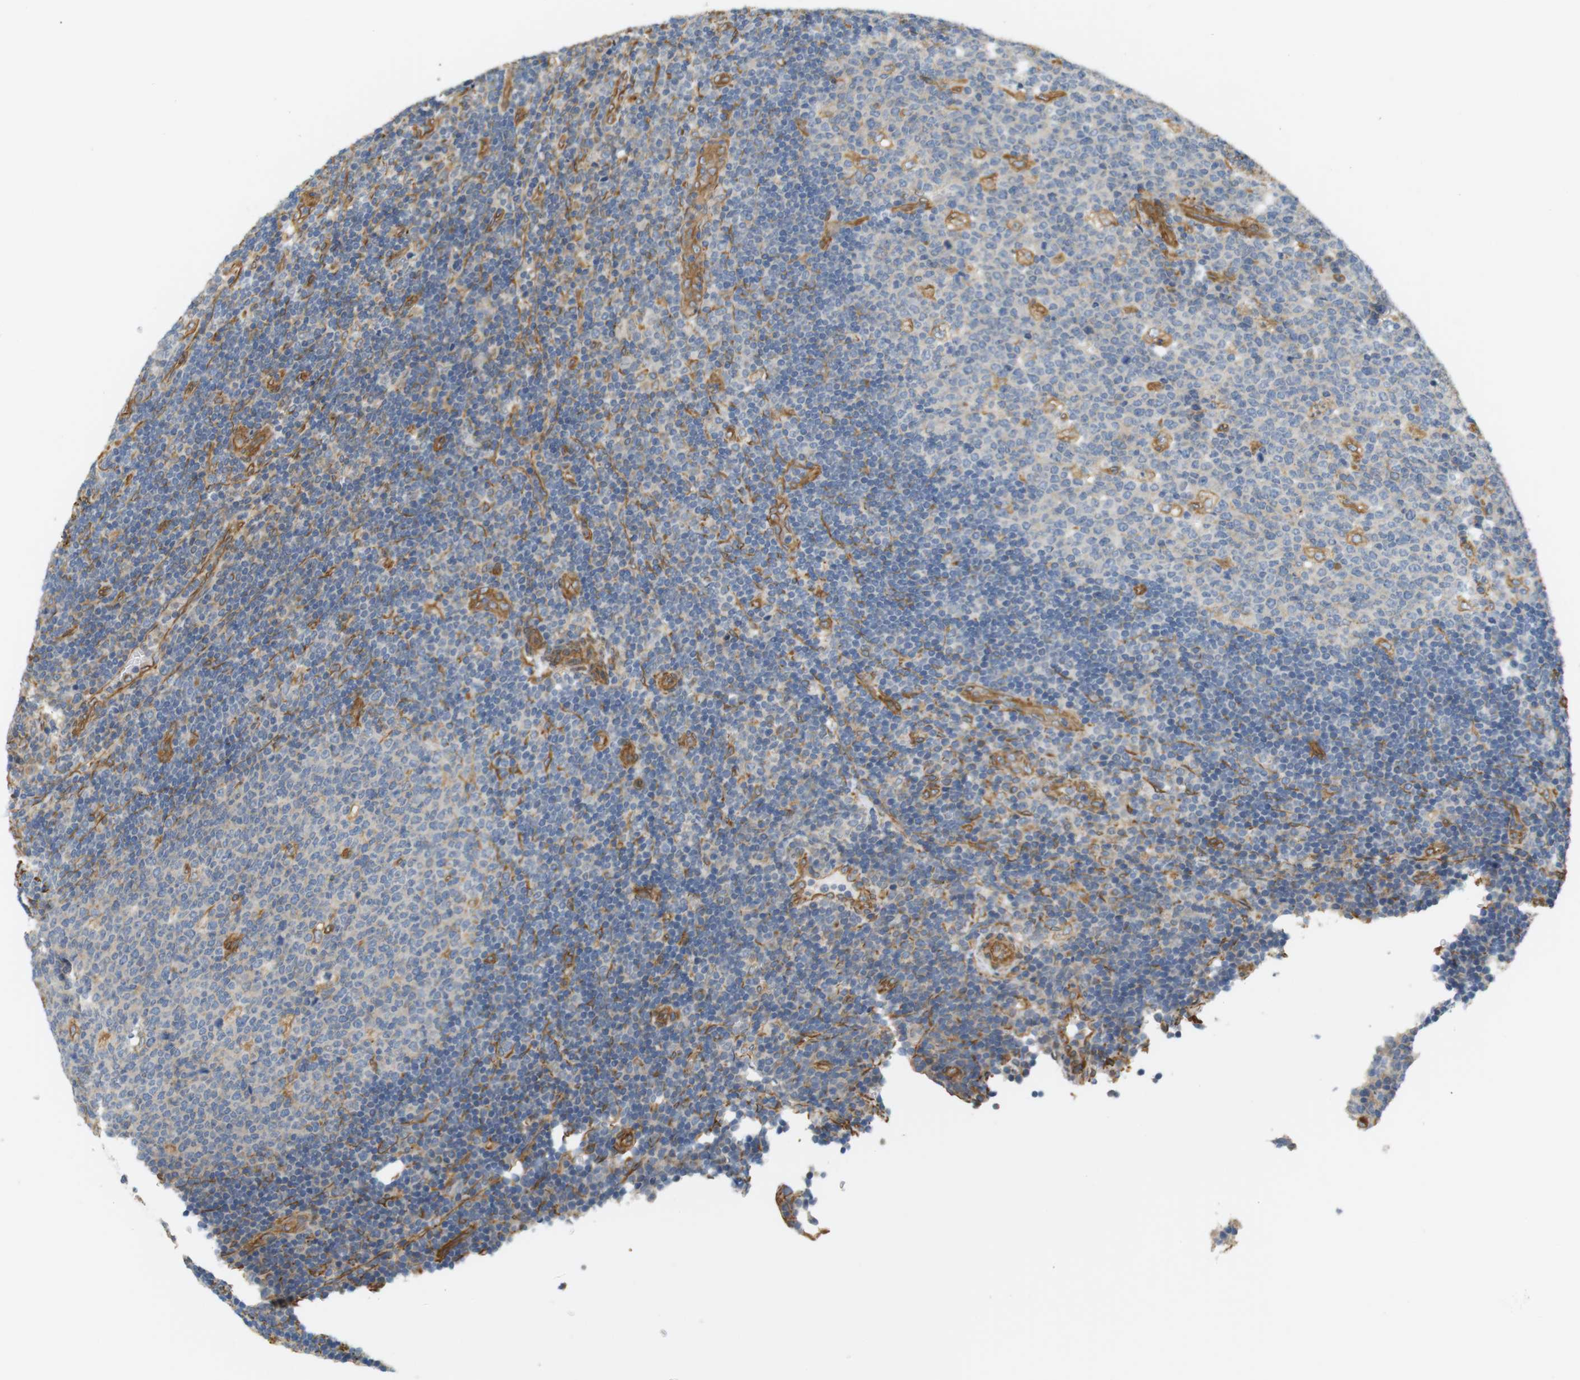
{"staining": {"intensity": "moderate", "quantity": "<25%", "location": "cytoplasmic/membranous"}, "tissue": "lymph node", "cell_type": "Germinal center cells", "image_type": "normal", "snomed": [{"axis": "morphology", "description": "Normal tissue, NOS"}, {"axis": "topography", "description": "Lymph node"}, {"axis": "topography", "description": "Salivary gland"}], "caption": "Protein positivity by immunohistochemistry (IHC) shows moderate cytoplasmic/membranous positivity in about <25% of germinal center cells in unremarkable lymph node. (DAB (3,3'-diaminobenzidine) = brown stain, brightfield microscopy at high magnification).", "gene": "CYTH3", "patient": {"sex": "male", "age": 8}}